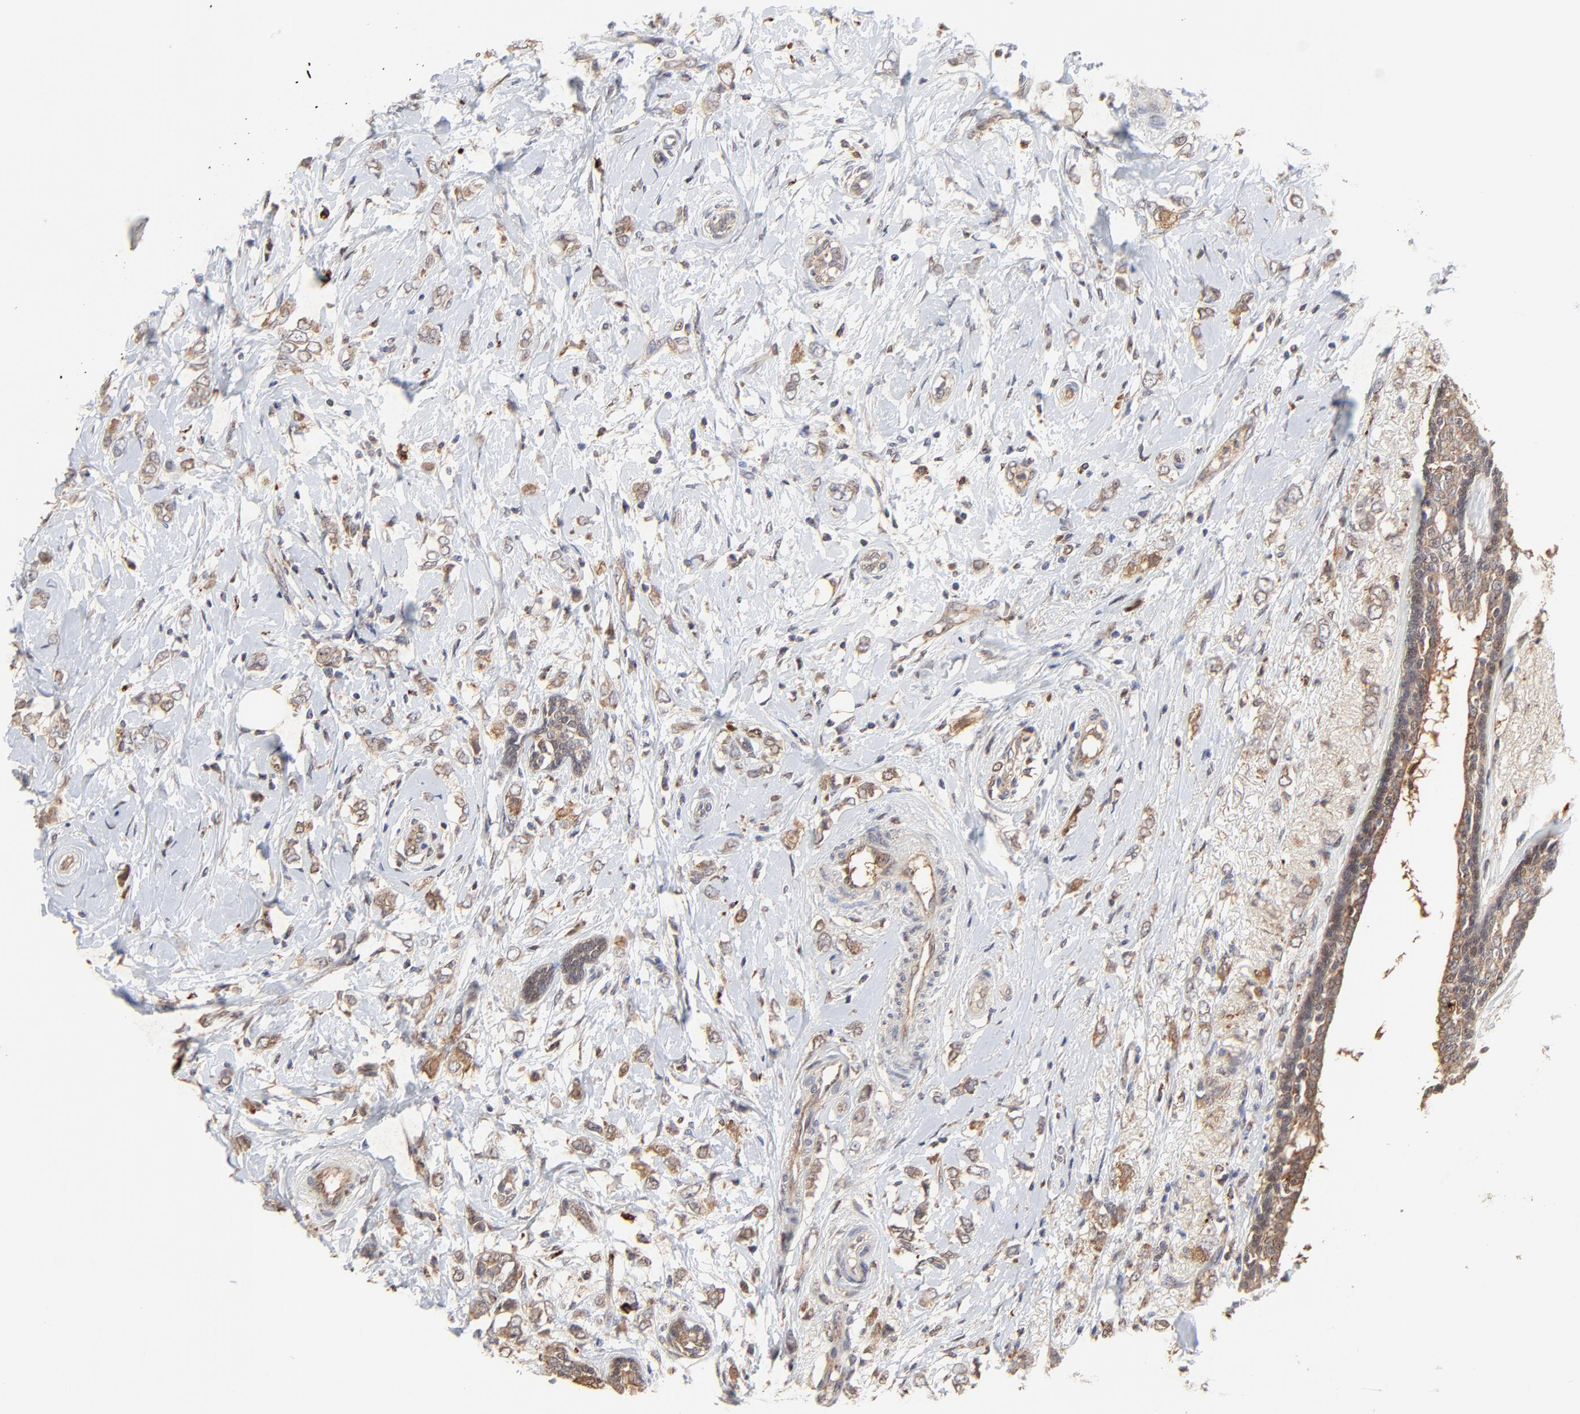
{"staining": {"intensity": "moderate", "quantity": ">75%", "location": "cytoplasmic/membranous"}, "tissue": "breast cancer", "cell_type": "Tumor cells", "image_type": "cancer", "snomed": [{"axis": "morphology", "description": "Normal tissue, NOS"}, {"axis": "morphology", "description": "Lobular carcinoma"}, {"axis": "topography", "description": "Breast"}], "caption": "A photomicrograph of human lobular carcinoma (breast) stained for a protein displays moderate cytoplasmic/membranous brown staining in tumor cells.", "gene": "LGALS3", "patient": {"sex": "female", "age": 47}}